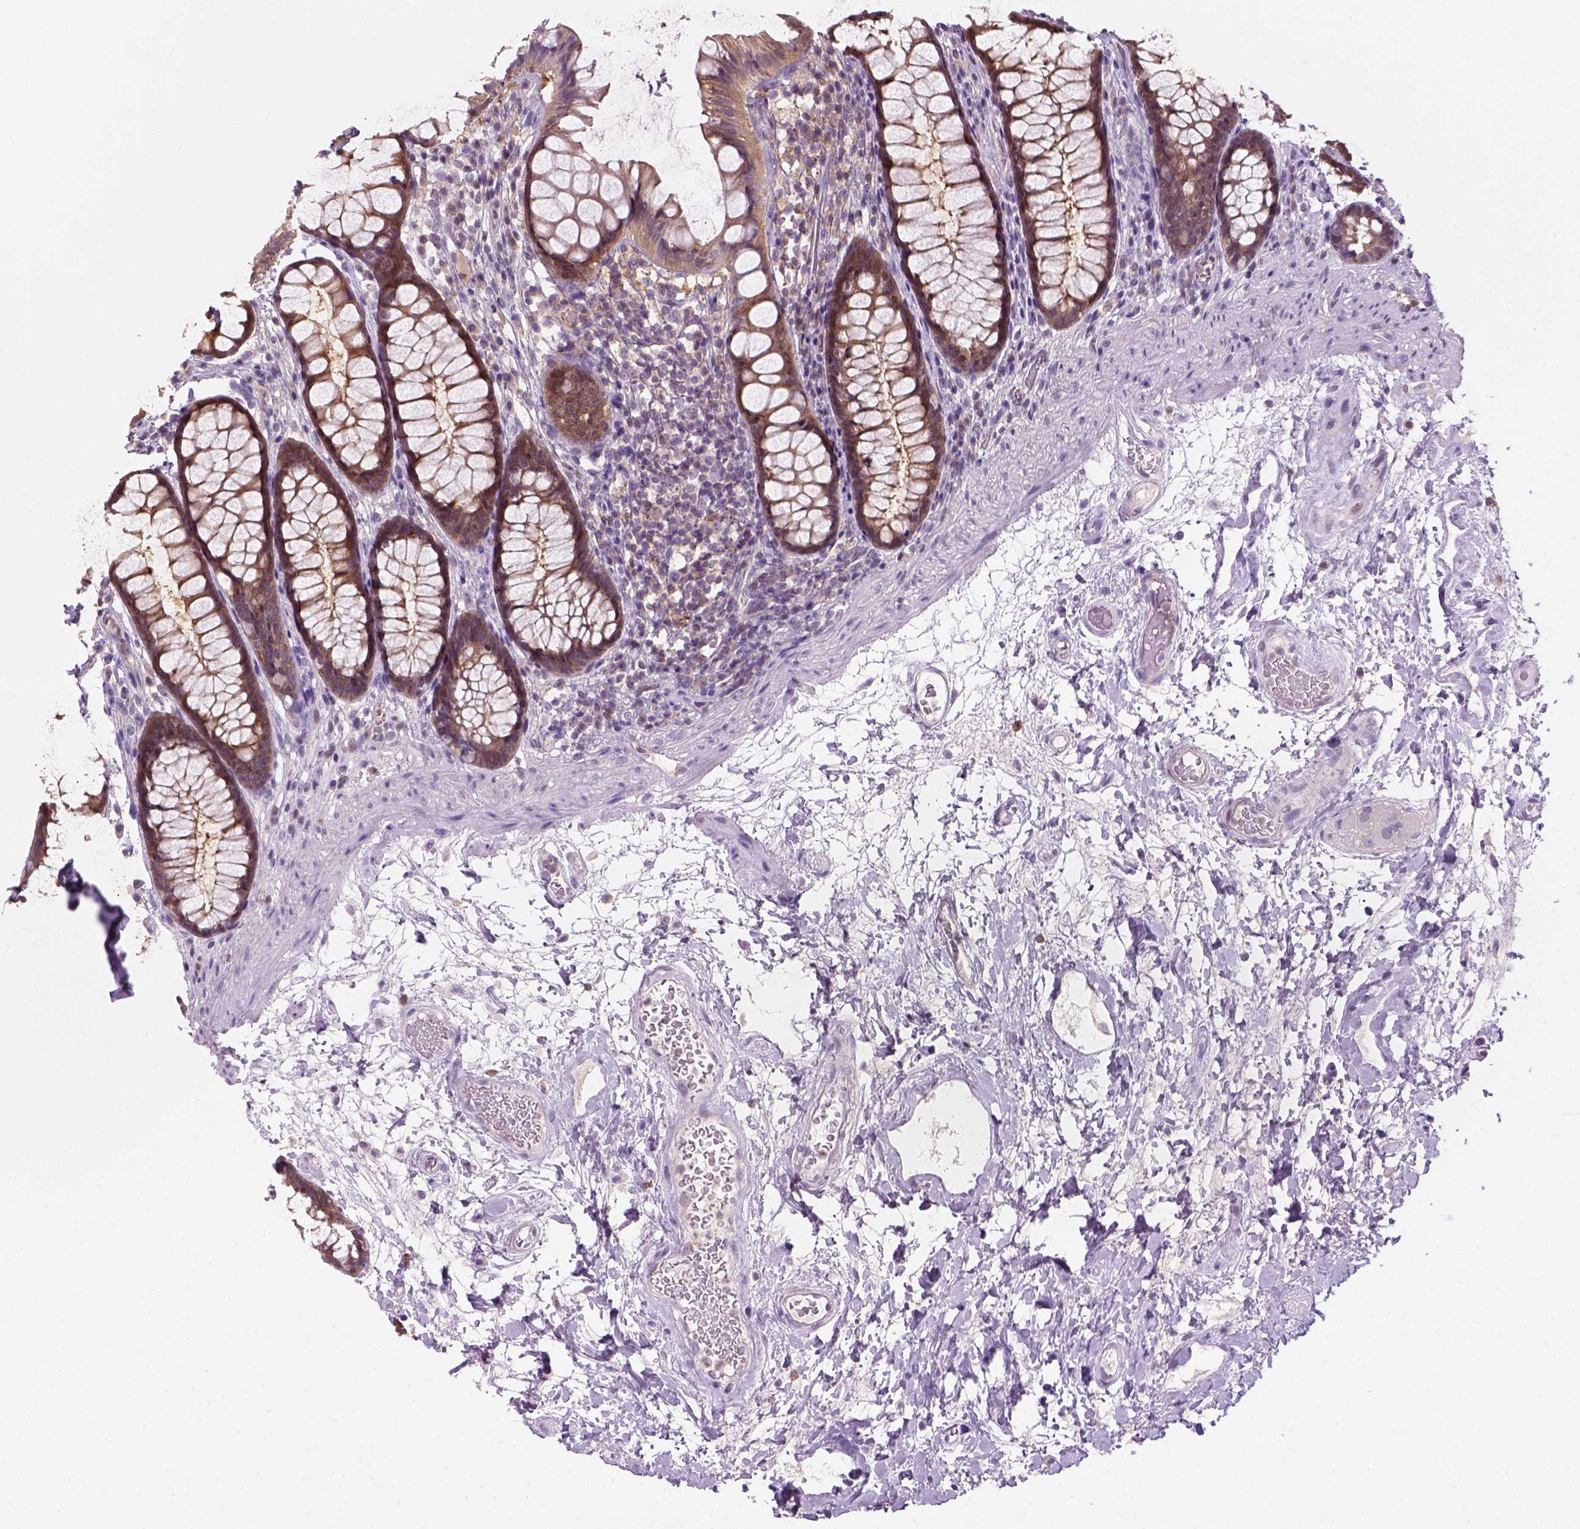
{"staining": {"intensity": "moderate", "quantity": ">75%", "location": "cytoplasmic/membranous"}, "tissue": "rectum", "cell_type": "Glandular cells", "image_type": "normal", "snomed": [{"axis": "morphology", "description": "Normal tissue, NOS"}, {"axis": "topography", "description": "Rectum"}], "caption": "The immunohistochemical stain labels moderate cytoplasmic/membranous positivity in glandular cells of normal rectum.", "gene": "GOT1", "patient": {"sex": "male", "age": 72}}